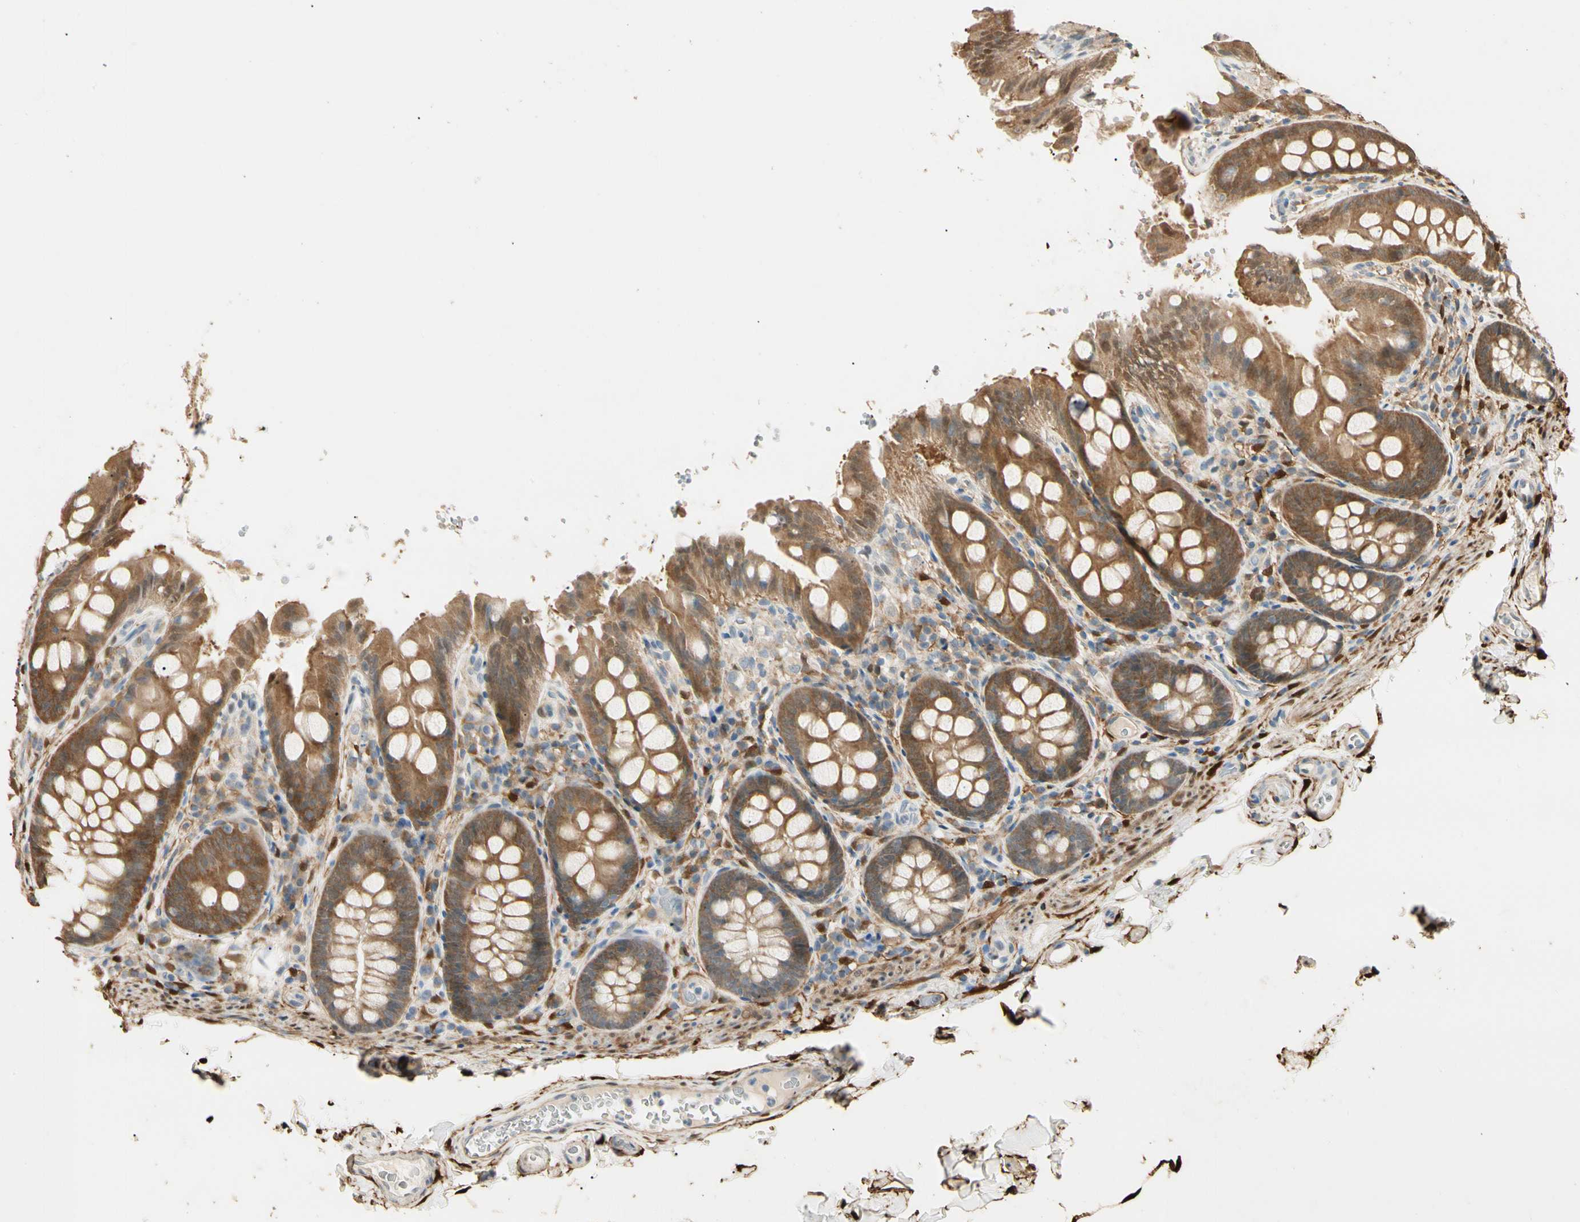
{"staining": {"intensity": "negative", "quantity": "none", "location": "none"}, "tissue": "colon", "cell_type": "Endothelial cells", "image_type": "normal", "snomed": [{"axis": "morphology", "description": "Normal tissue, NOS"}, {"axis": "topography", "description": "Colon"}], "caption": "Endothelial cells show no significant protein staining in normal colon.", "gene": "GNE", "patient": {"sex": "female", "age": 61}}